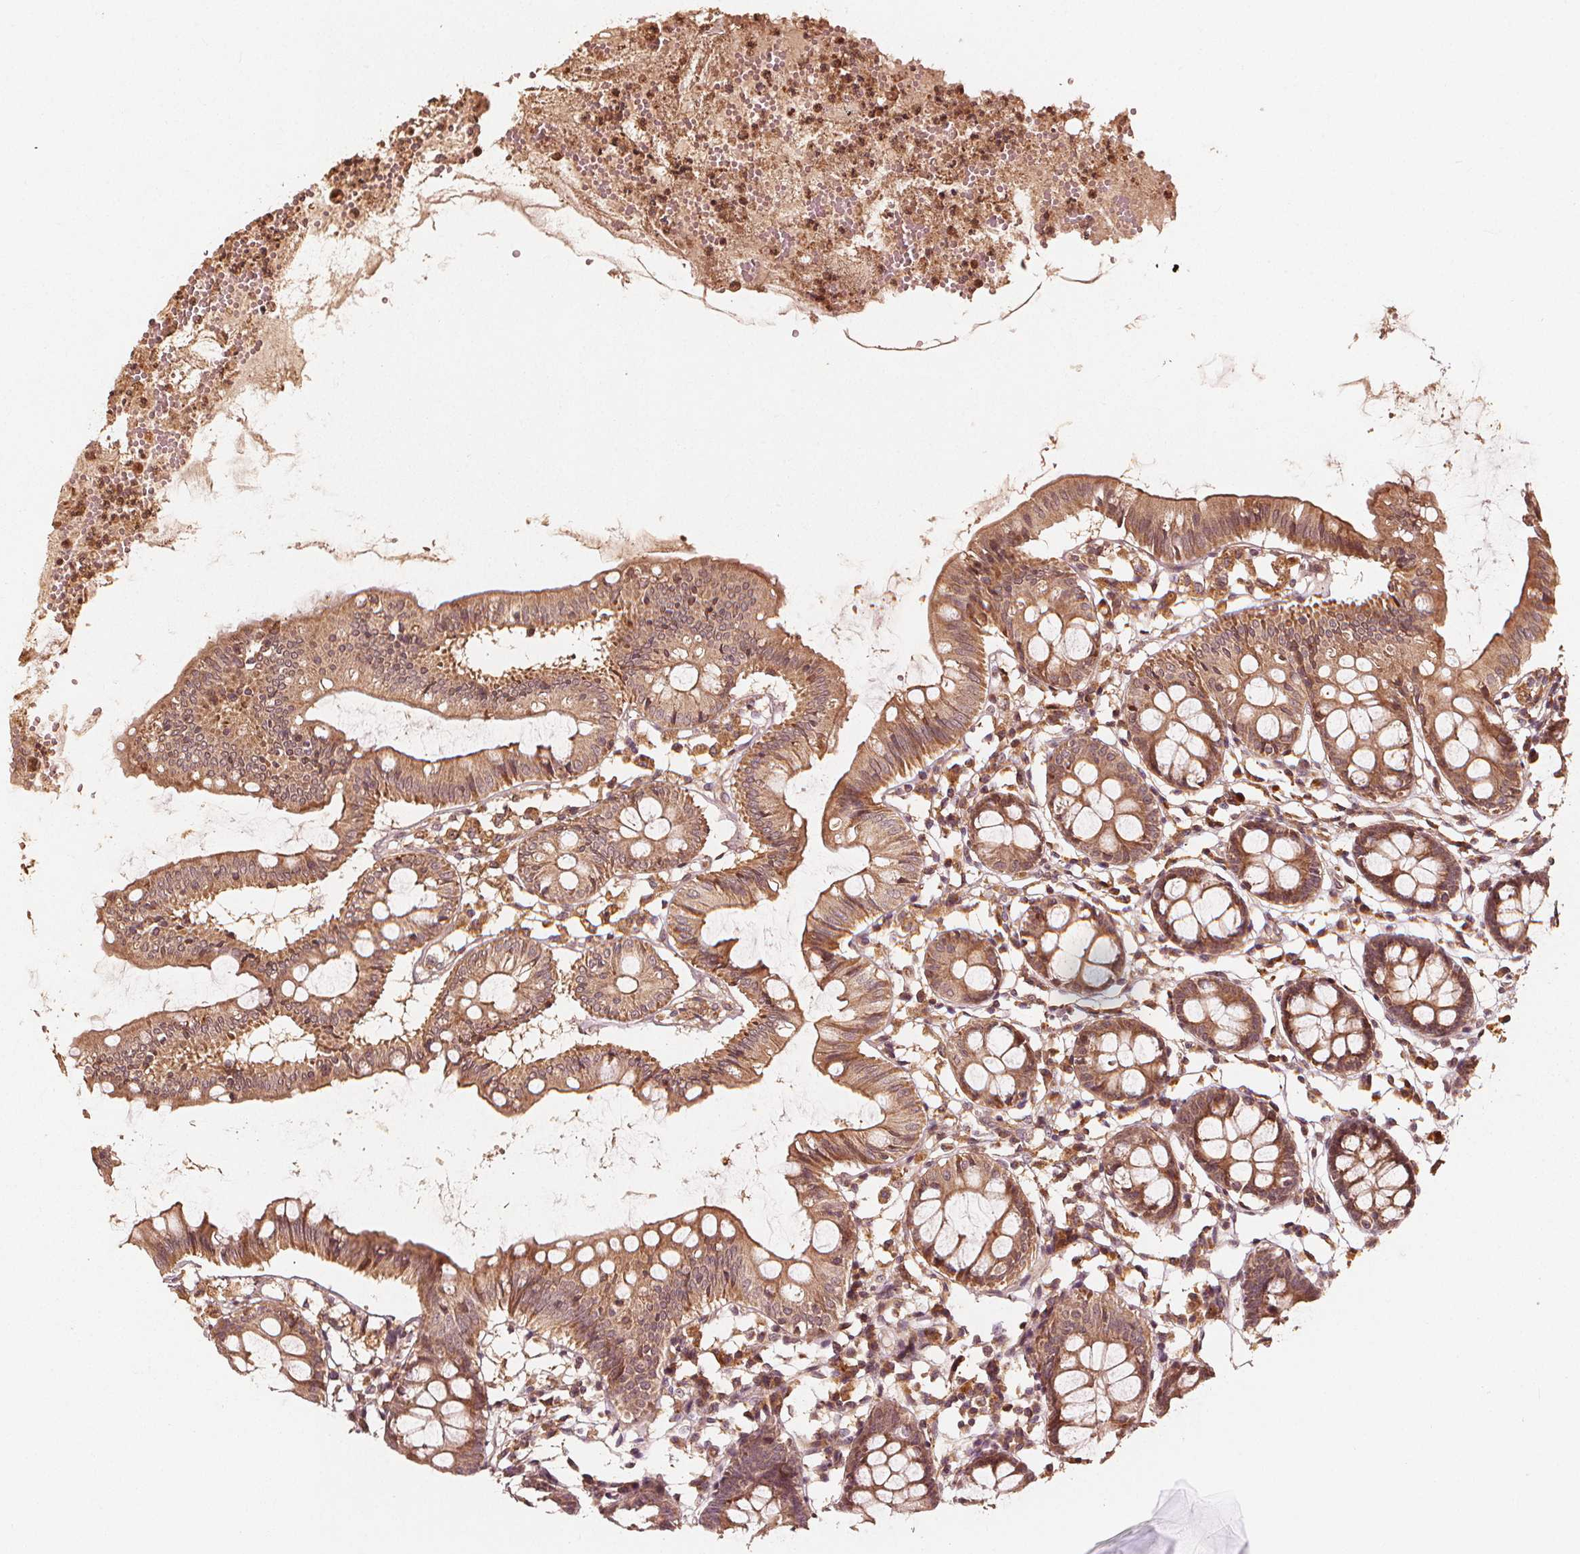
{"staining": {"intensity": "weak", "quantity": ">75%", "location": "cytoplasmic/membranous,nuclear"}, "tissue": "colon", "cell_type": "Endothelial cells", "image_type": "normal", "snomed": [{"axis": "morphology", "description": "Normal tissue, NOS"}, {"axis": "topography", "description": "Colon"}], "caption": "Endothelial cells exhibit weak cytoplasmic/membranous,nuclear positivity in approximately >75% of cells in normal colon.", "gene": "NPC1", "patient": {"sex": "female", "age": 84}}